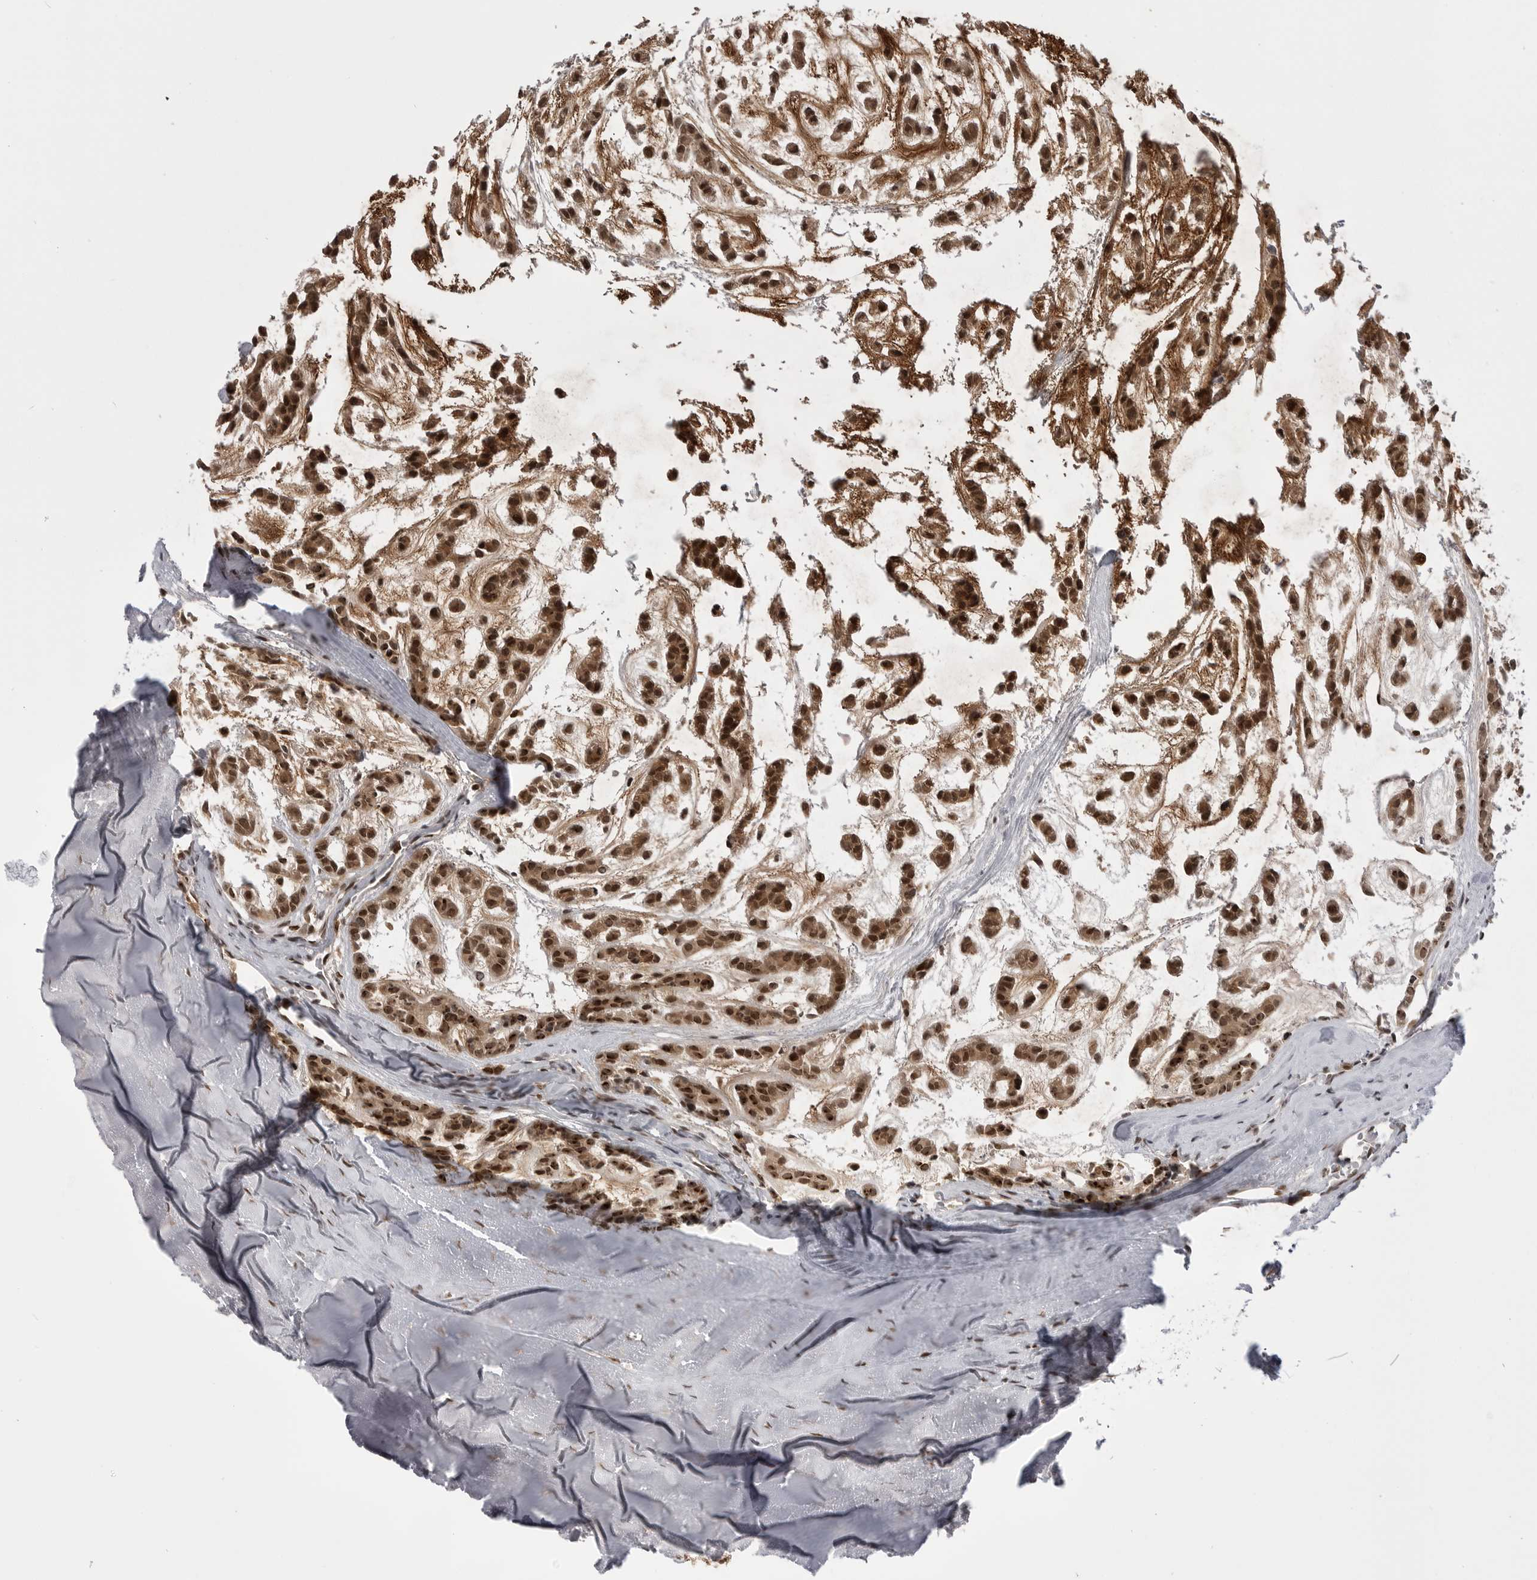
{"staining": {"intensity": "strong", "quantity": ">75%", "location": "cytoplasmic/membranous,nuclear"}, "tissue": "head and neck cancer", "cell_type": "Tumor cells", "image_type": "cancer", "snomed": [{"axis": "morphology", "description": "Adenocarcinoma, NOS"}, {"axis": "morphology", "description": "Adenoma, NOS"}, {"axis": "topography", "description": "Head-Neck"}], "caption": "An IHC image of neoplastic tissue is shown. Protein staining in brown highlights strong cytoplasmic/membranous and nuclear positivity in head and neck adenoma within tumor cells. (Brightfield microscopy of DAB IHC at high magnification).", "gene": "PTK2B", "patient": {"sex": "female", "age": 55}}